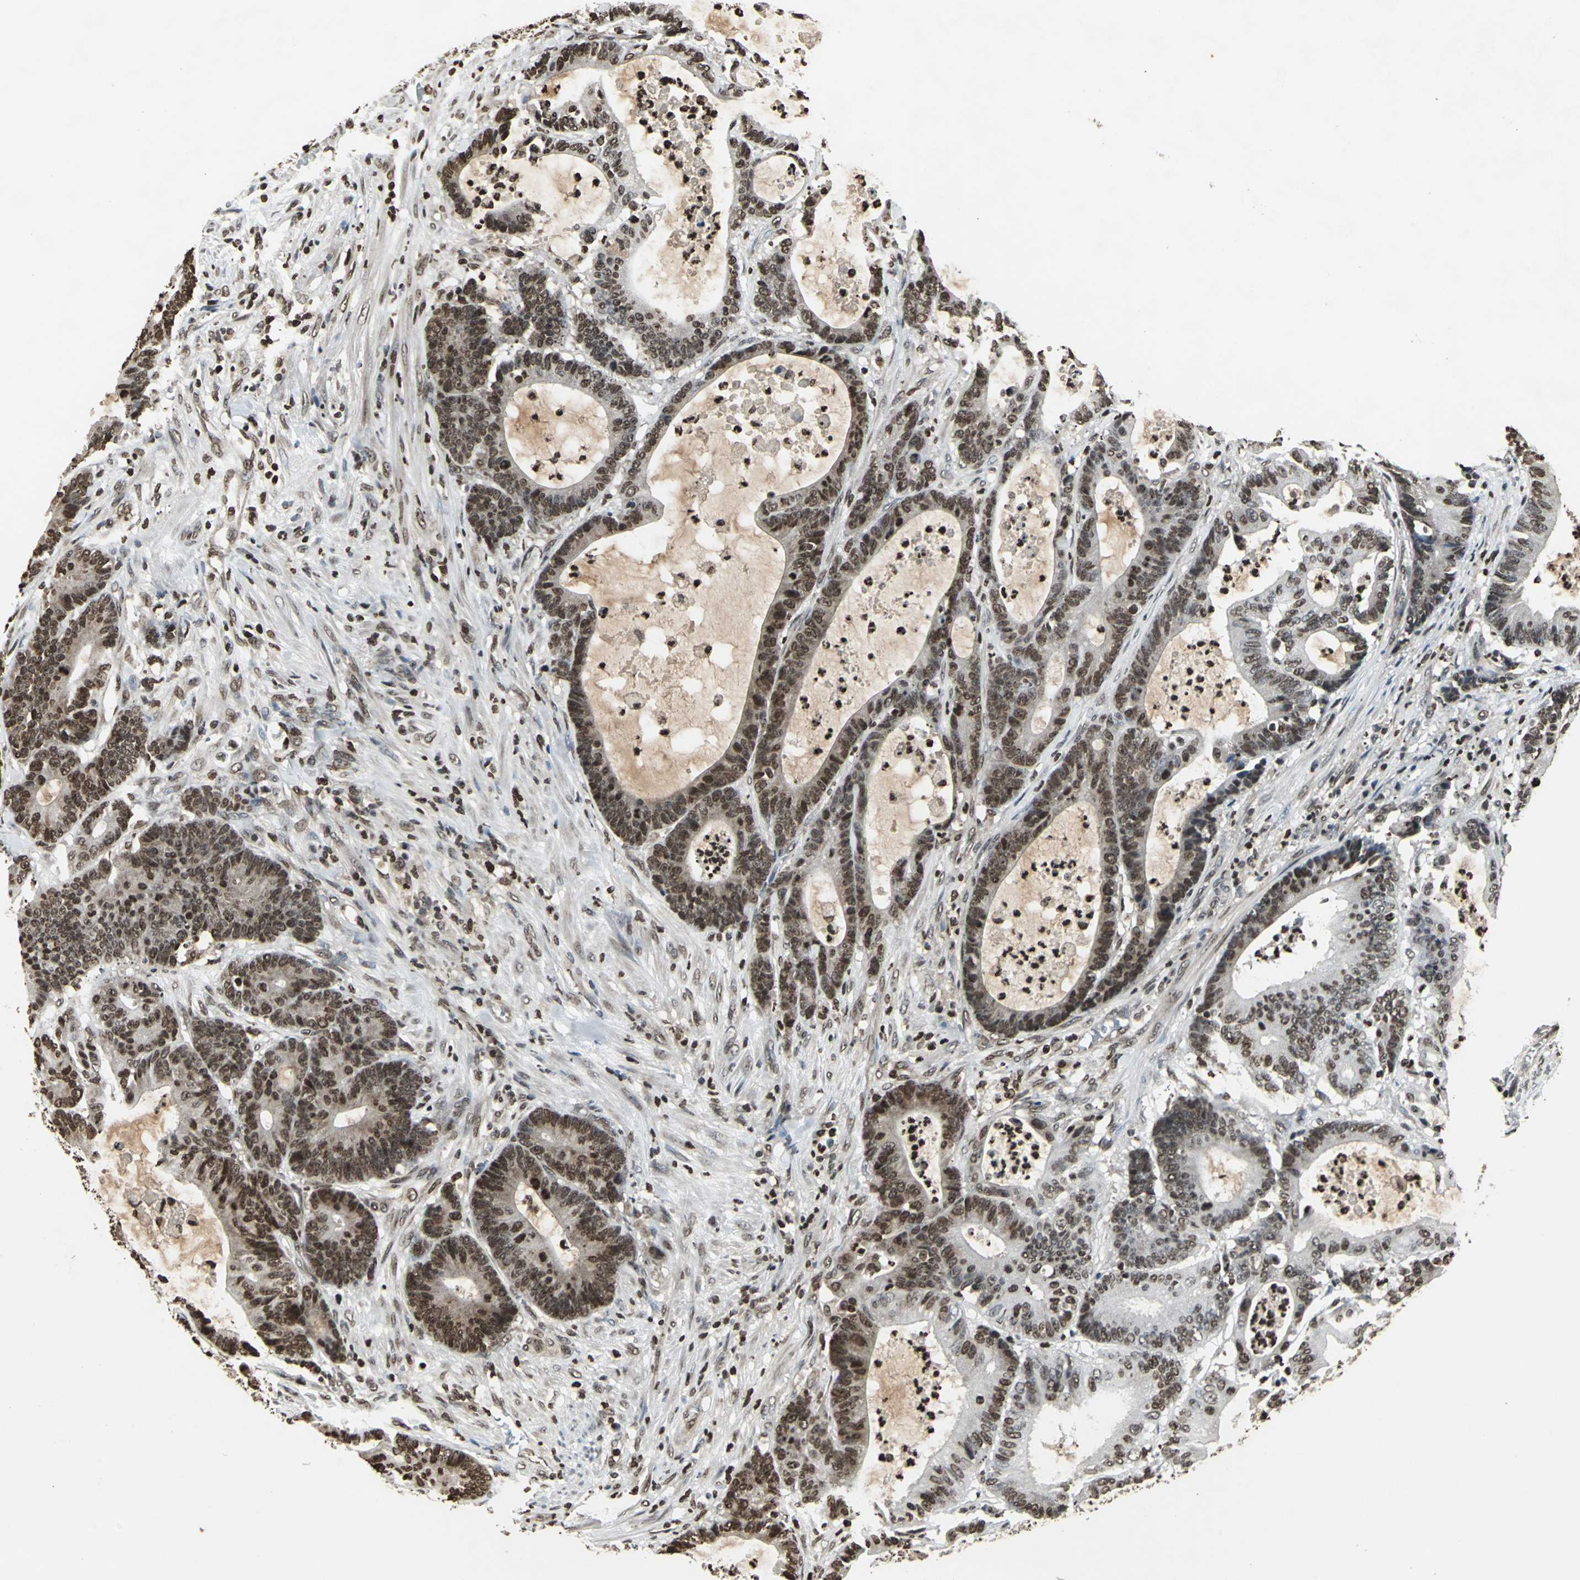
{"staining": {"intensity": "moderate", "quantity": ">75%", "location": "nuclear"}, "tissue": "colorectal cancer", "cell_type": "Tumor cells", "image_type": "cancer", "snomed": [{"axis": "morphology", "description": "Adenocarcinoma, NOS"}, {"axis": "topography", "description": "Colon"}], "caption": "Immunohistochemistry of human colorectal cancer (adenocarcinoma) demonstrates medium levels of moderate nuclear positivity in about >75% of tumor cells.", "gene": "AHR", "patient": {"sex": "female", "age": 84}}